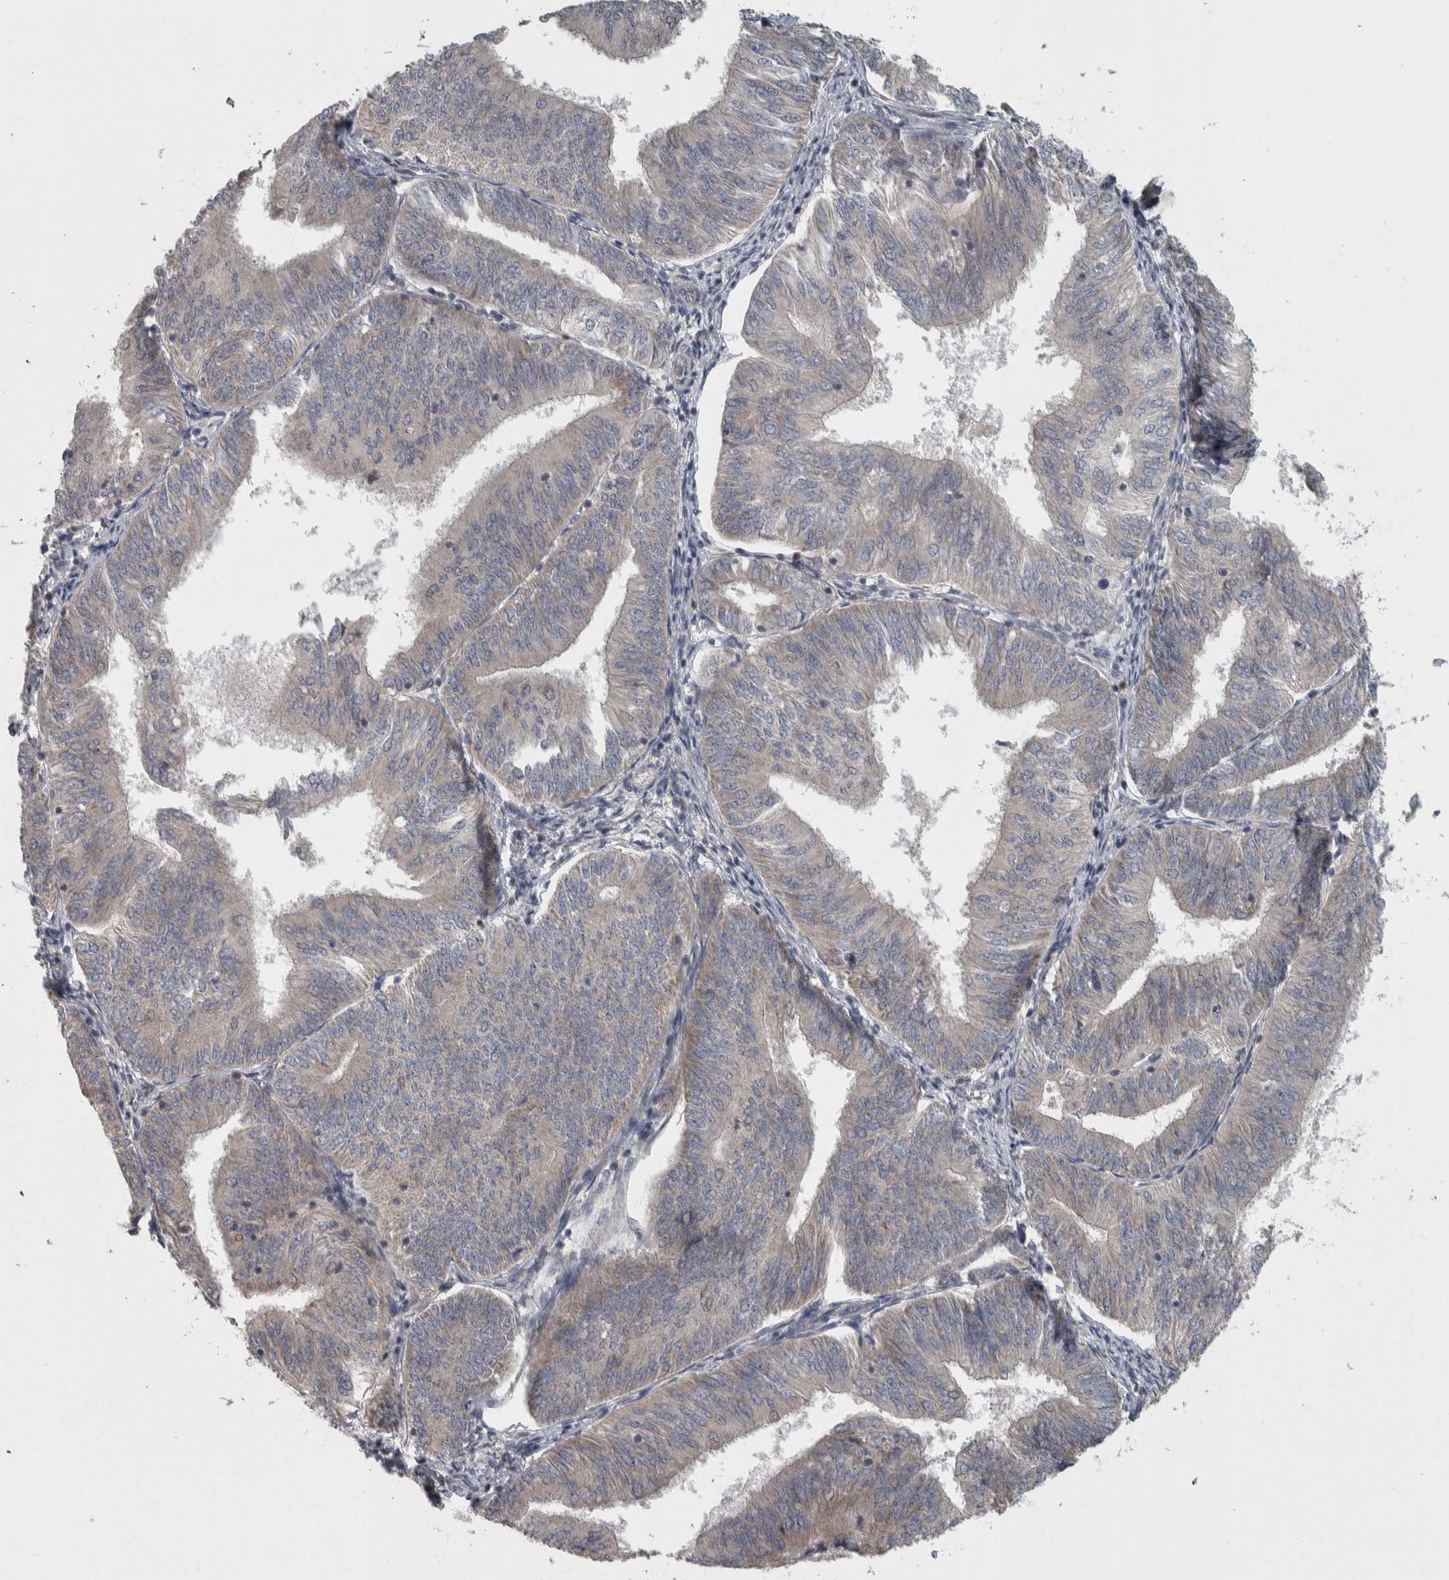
{"staining": {"intensity": "weak", "quantity": "<25%", "location": "cytoplasmic/membranous"}, "tissue": "endometrial cancer", "cell_type": "Tumor cells", "image_type": "cancer", "snomed": [{"axis": "morphology", "description": "Adenocarcinoma, NOS"}, {"axis": "topography", "description": "Endometrium"}], "caption": "IHC micrograph of neoplastic tissue: endometrial adenocarcinoma stained with DAB (3,3'-diaminobenzidine) displays no significant protein expression in tumor cells.", "gene": "SRP68", "patient": {"sex": "female", "age": 58}}